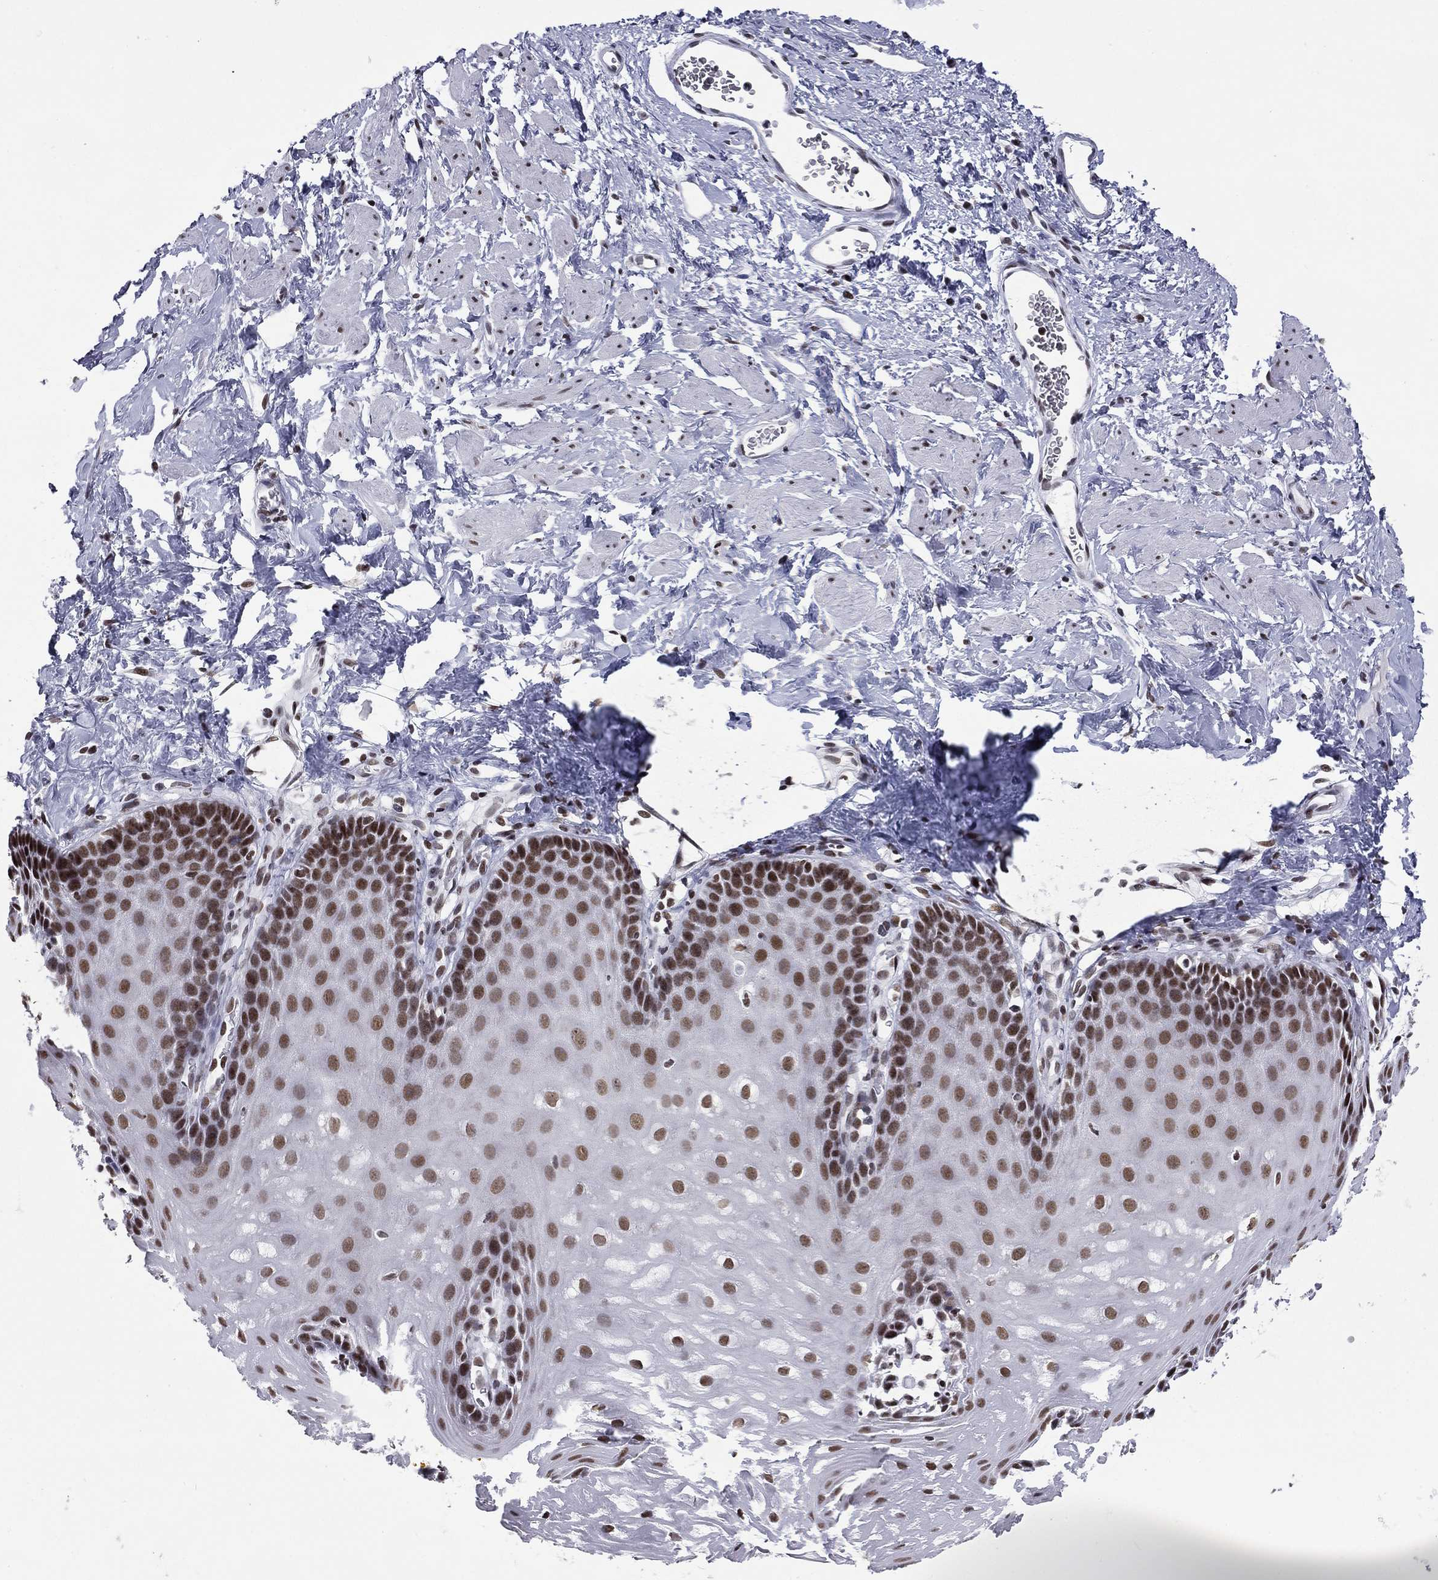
{"staining": {"intensity": "moderate", "quantity": "25%-75%", "location": "nuclear"}, "tissue": "esophagus", "cell_type": "Squamous epithelial cells", "image_type": "normal", "snomed": [{"axis": "morphology", "description": "Normal tissue, NOS"}, {"axis": "topography", "description": "Esophagus"}], "caption": "Normal esophagus was stained to show a protein in brown. There is medium levels of moderate nuclear expression in about 25%-75% of squamous epithelial cells. The staining is performed using DAB (3,3'-diaminobenzidine) brown chromogen to label protein expression. The nuclei are counter-stained blue using hematoxylin.", "gene": "ETV5", "patient": {"sex": "male", "age": 64}}